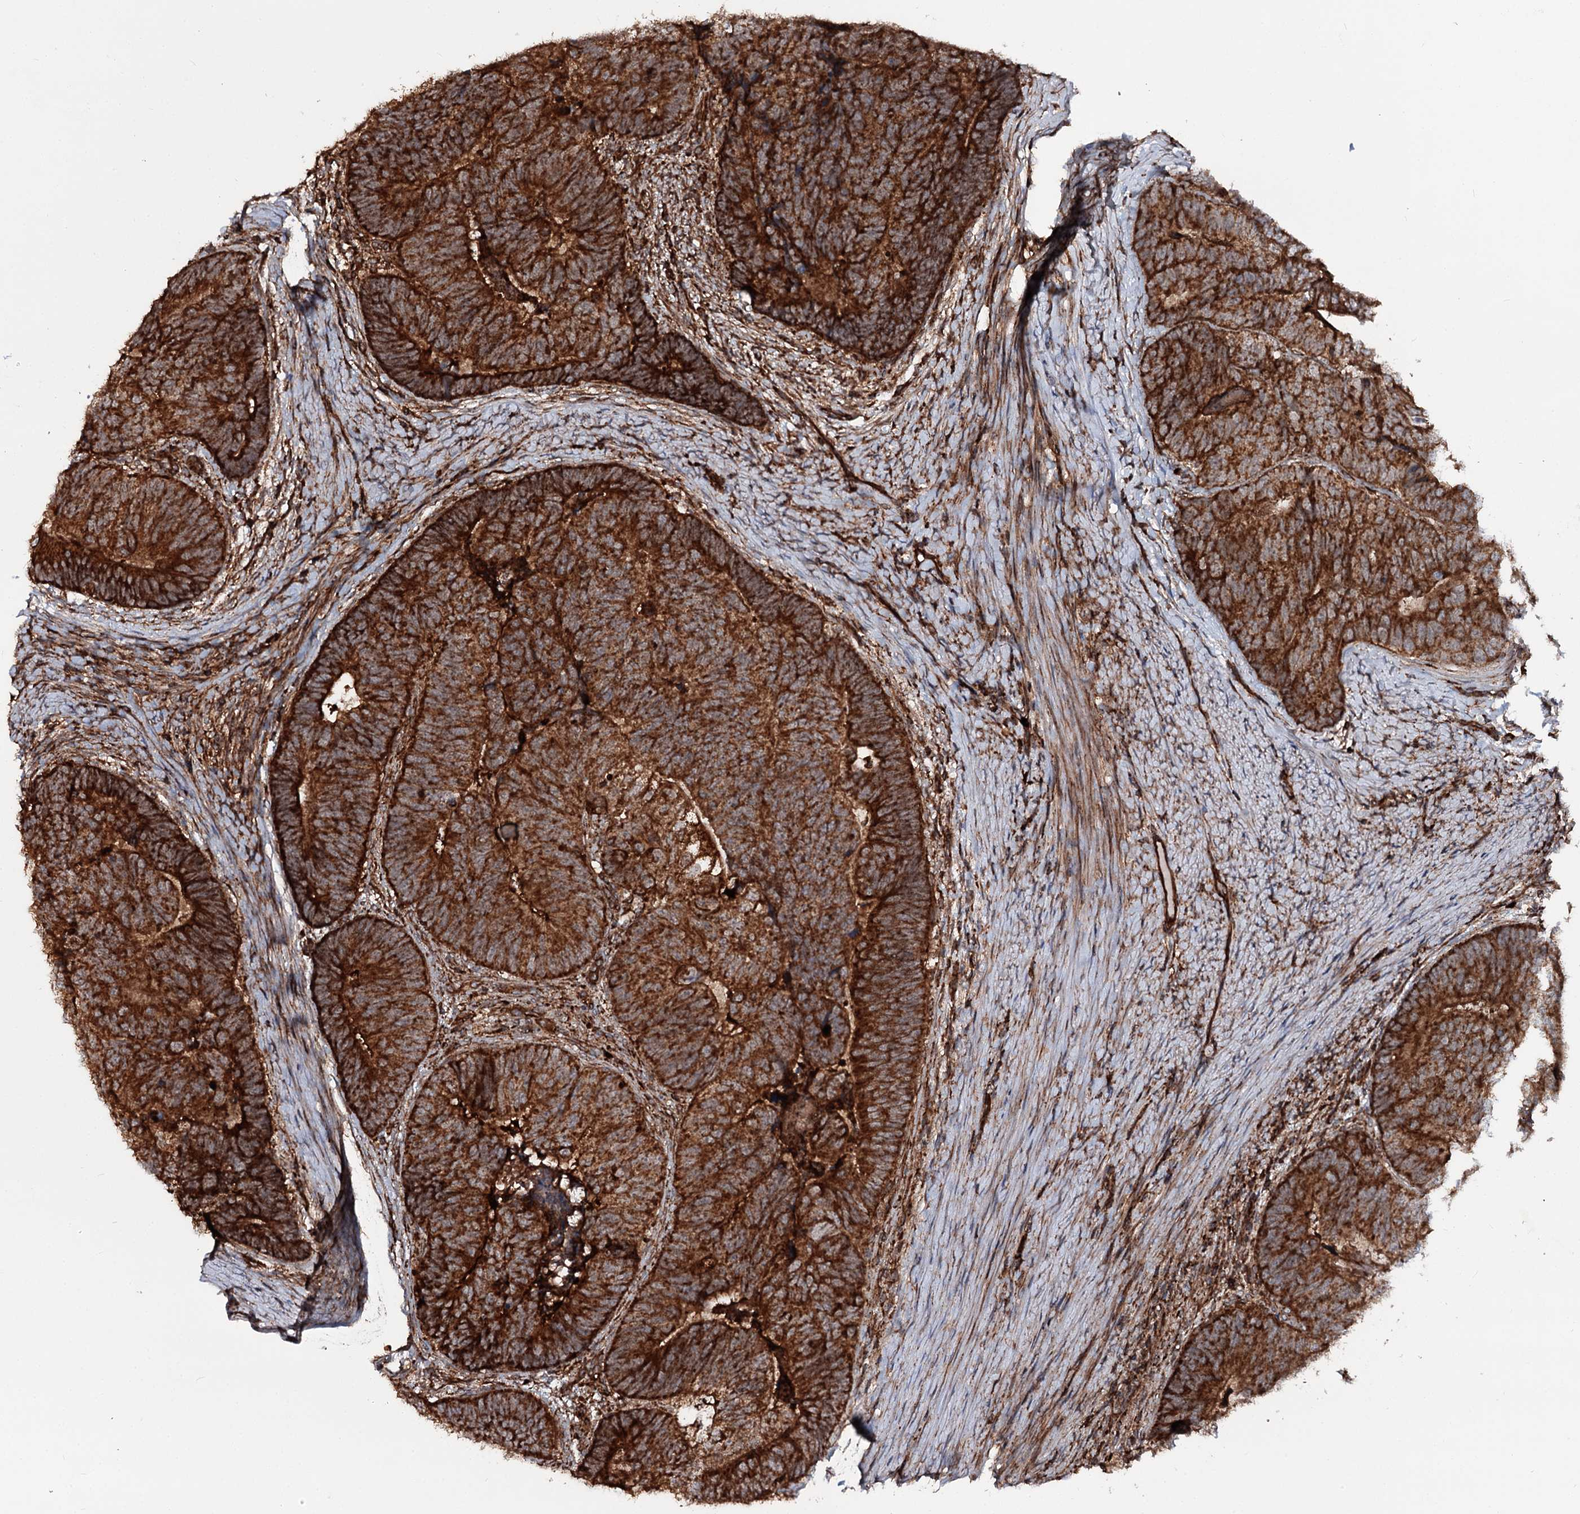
{"staining": {"intensity": "strong", "quantity": ">75%", "location": "cytoplasmic/membranous"}, "tissue": "colorectal cancer", "cell_type": "Tumor cells", "image_type": "cancer", "snomed": [{"axis": "morphology", "description": "Adenocarcinoma, NOS"}, {"axis": "topography", "description": "Colon"}], "caption": "Tumor cells demonstrate high levels of strong cytoplasmic/membranous staining in about >75% of cells in human colorectal cancer (adenocarcinoma).", "gene": "FGFR1OP2", "patient": {"sex": "female", "age": 67}}